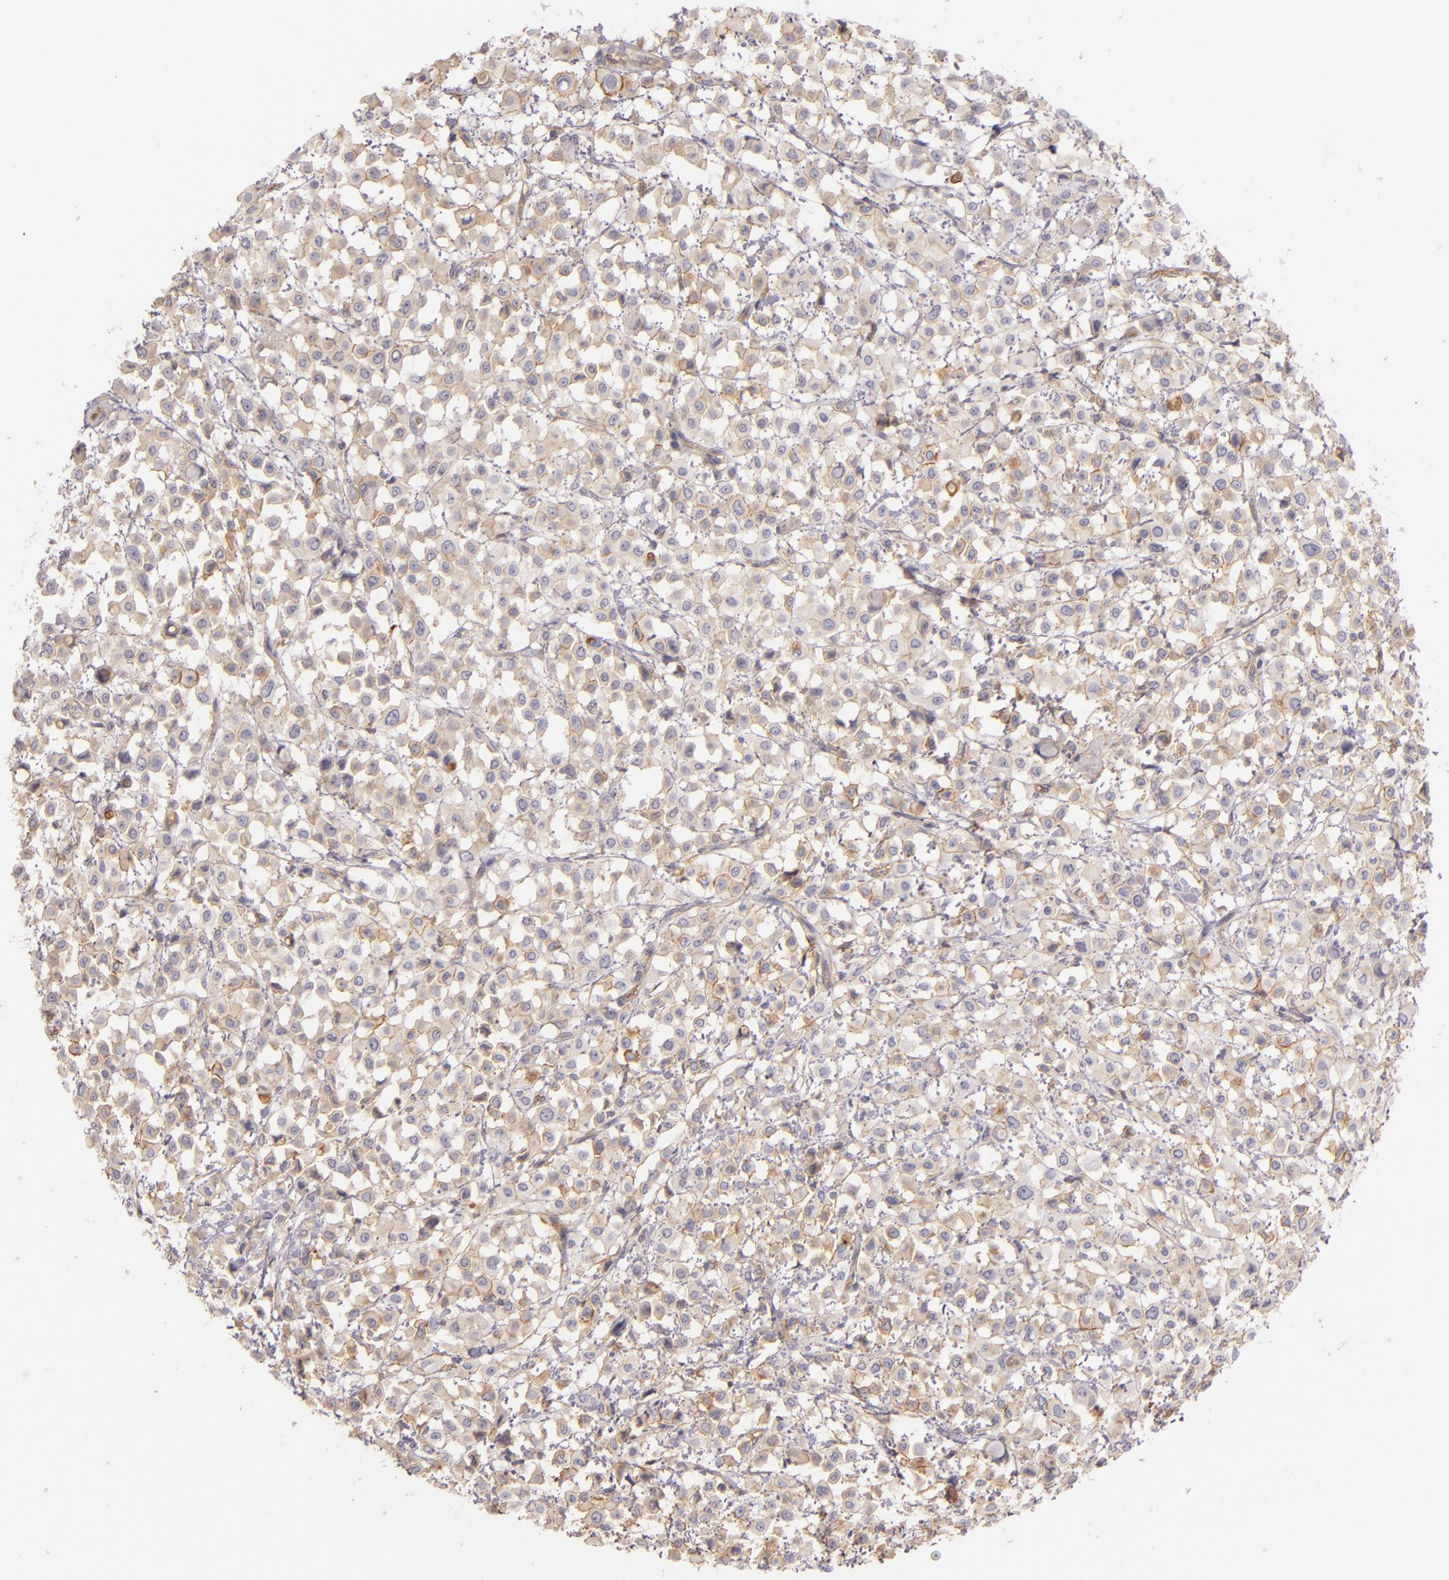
{"staining": {"intensity": "weak", "quantity": ">75%", "location": "cytoplasmic/membranous"}, "tissue": "breast cancer", "cell_type": "Tumor cells", "image_type": "cancer", "snomed": [{"axis": "morphology", "description": "Lobular carcinoma"}, {"axis": "topography", "description": "Breast"}], "caption": "Protein staining displays weak cytoplasmic/membranous positivity in approximately >75% of tumor cells in lobular carcinoma (breast). The staining was performed using DAB, with brown indicating positive protein expression. Nuclei are stained blue with hematoxylin.", "gene": "CTSF", "patient": {"sex": "female", "age": 85}}